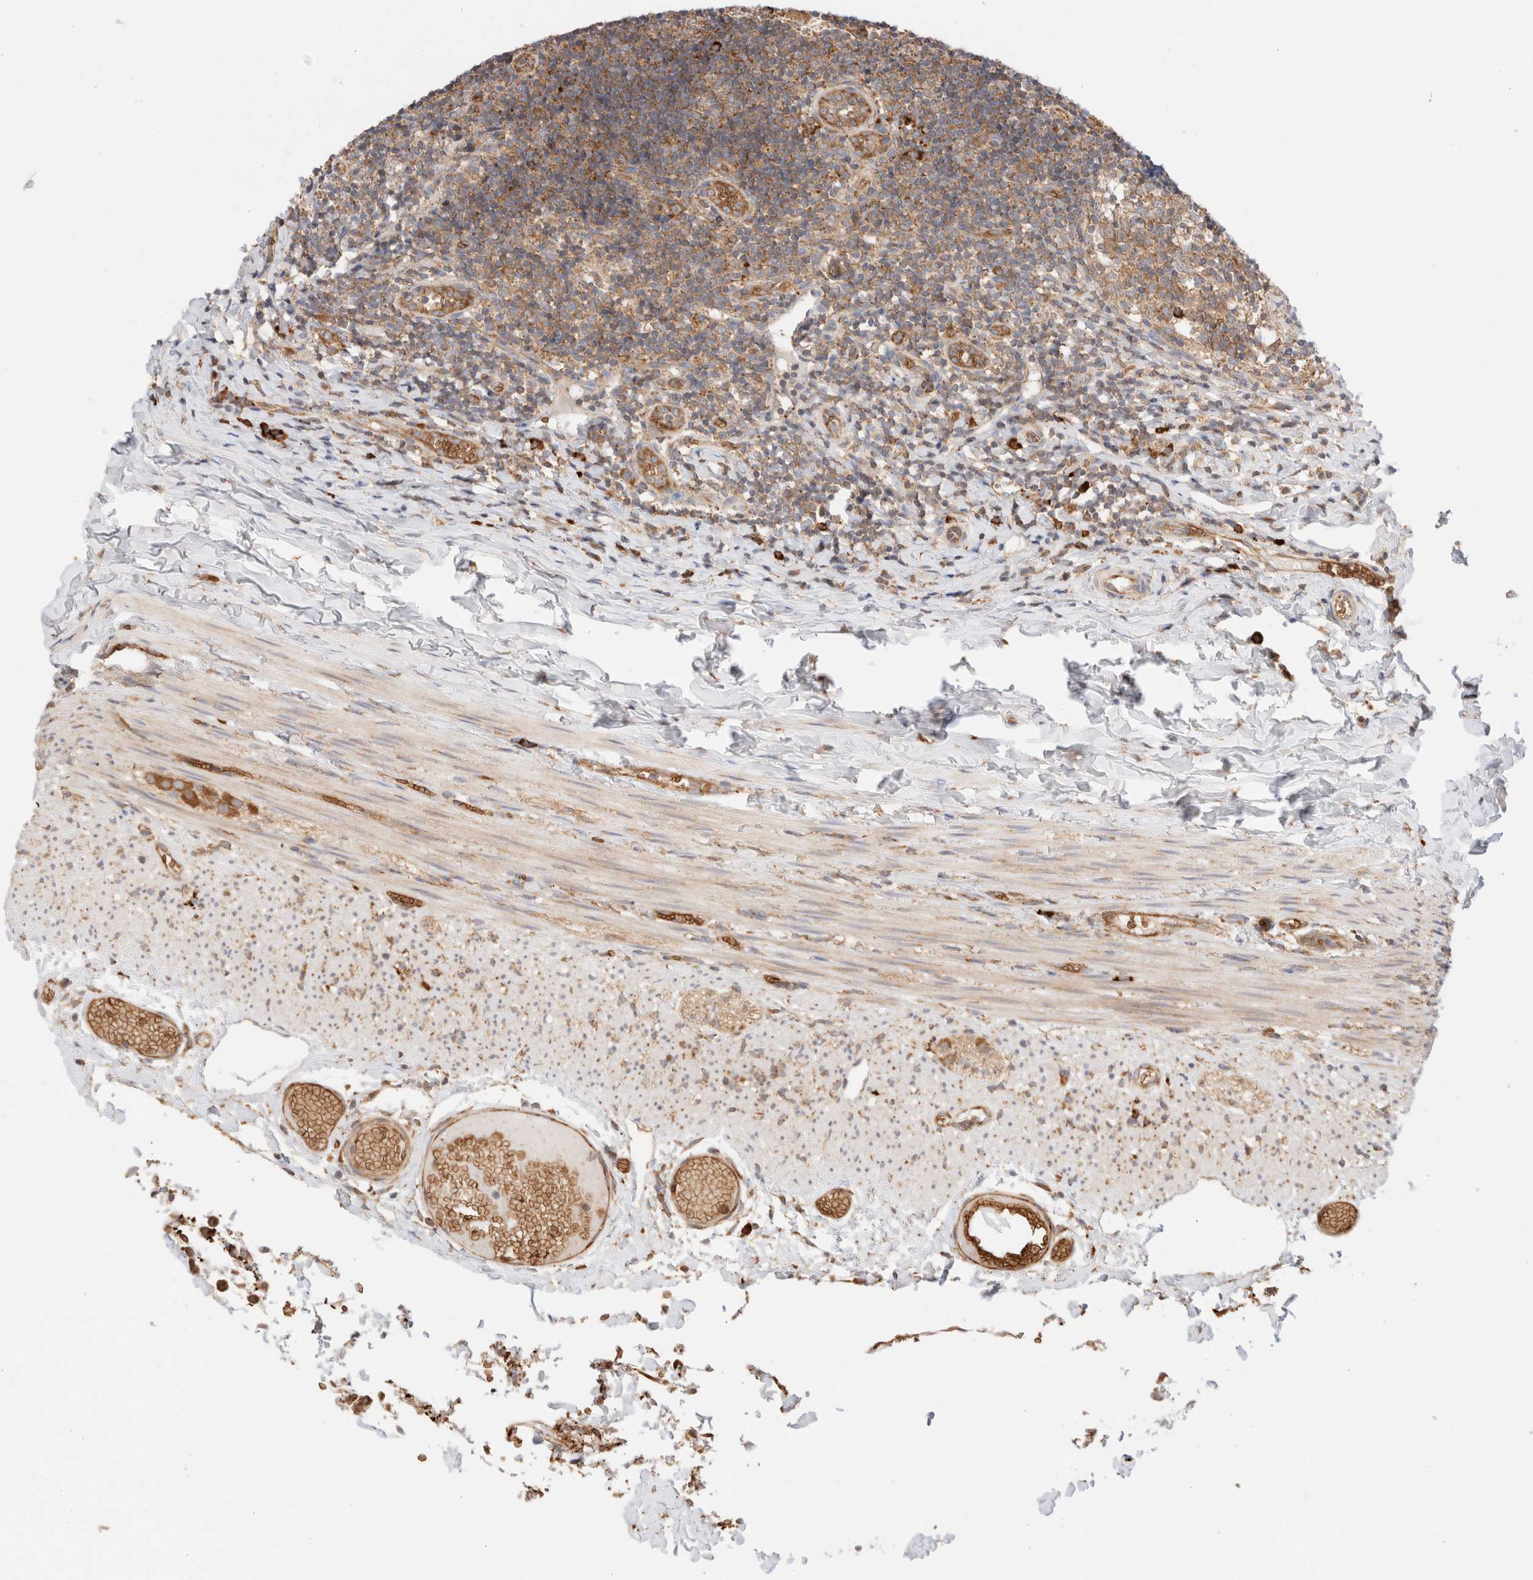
{"staining": {"intensity": "moderate", "quantity": ">75%", "location": "cytoplasmic/membranous"}, "tissue": "appendix", "cell_type": "Glandular cells", "image_type": "normal", "snomed": [{"axis": "morphology", "description": "Normal tissue, NOS"}, {"axis": "topography", "description": "Appendix"}], "caption": "Glandular cells demonstrate moderate cytoplasmic/membranous expression in about >75% of cells in benign appendix. The staining was performed using DAB, with brown indicating positive protein expression. Nuclei are stained blue with hematoxylin.", "gene": "UTS2B", "patient": {"sex": "male", "age": 8}}